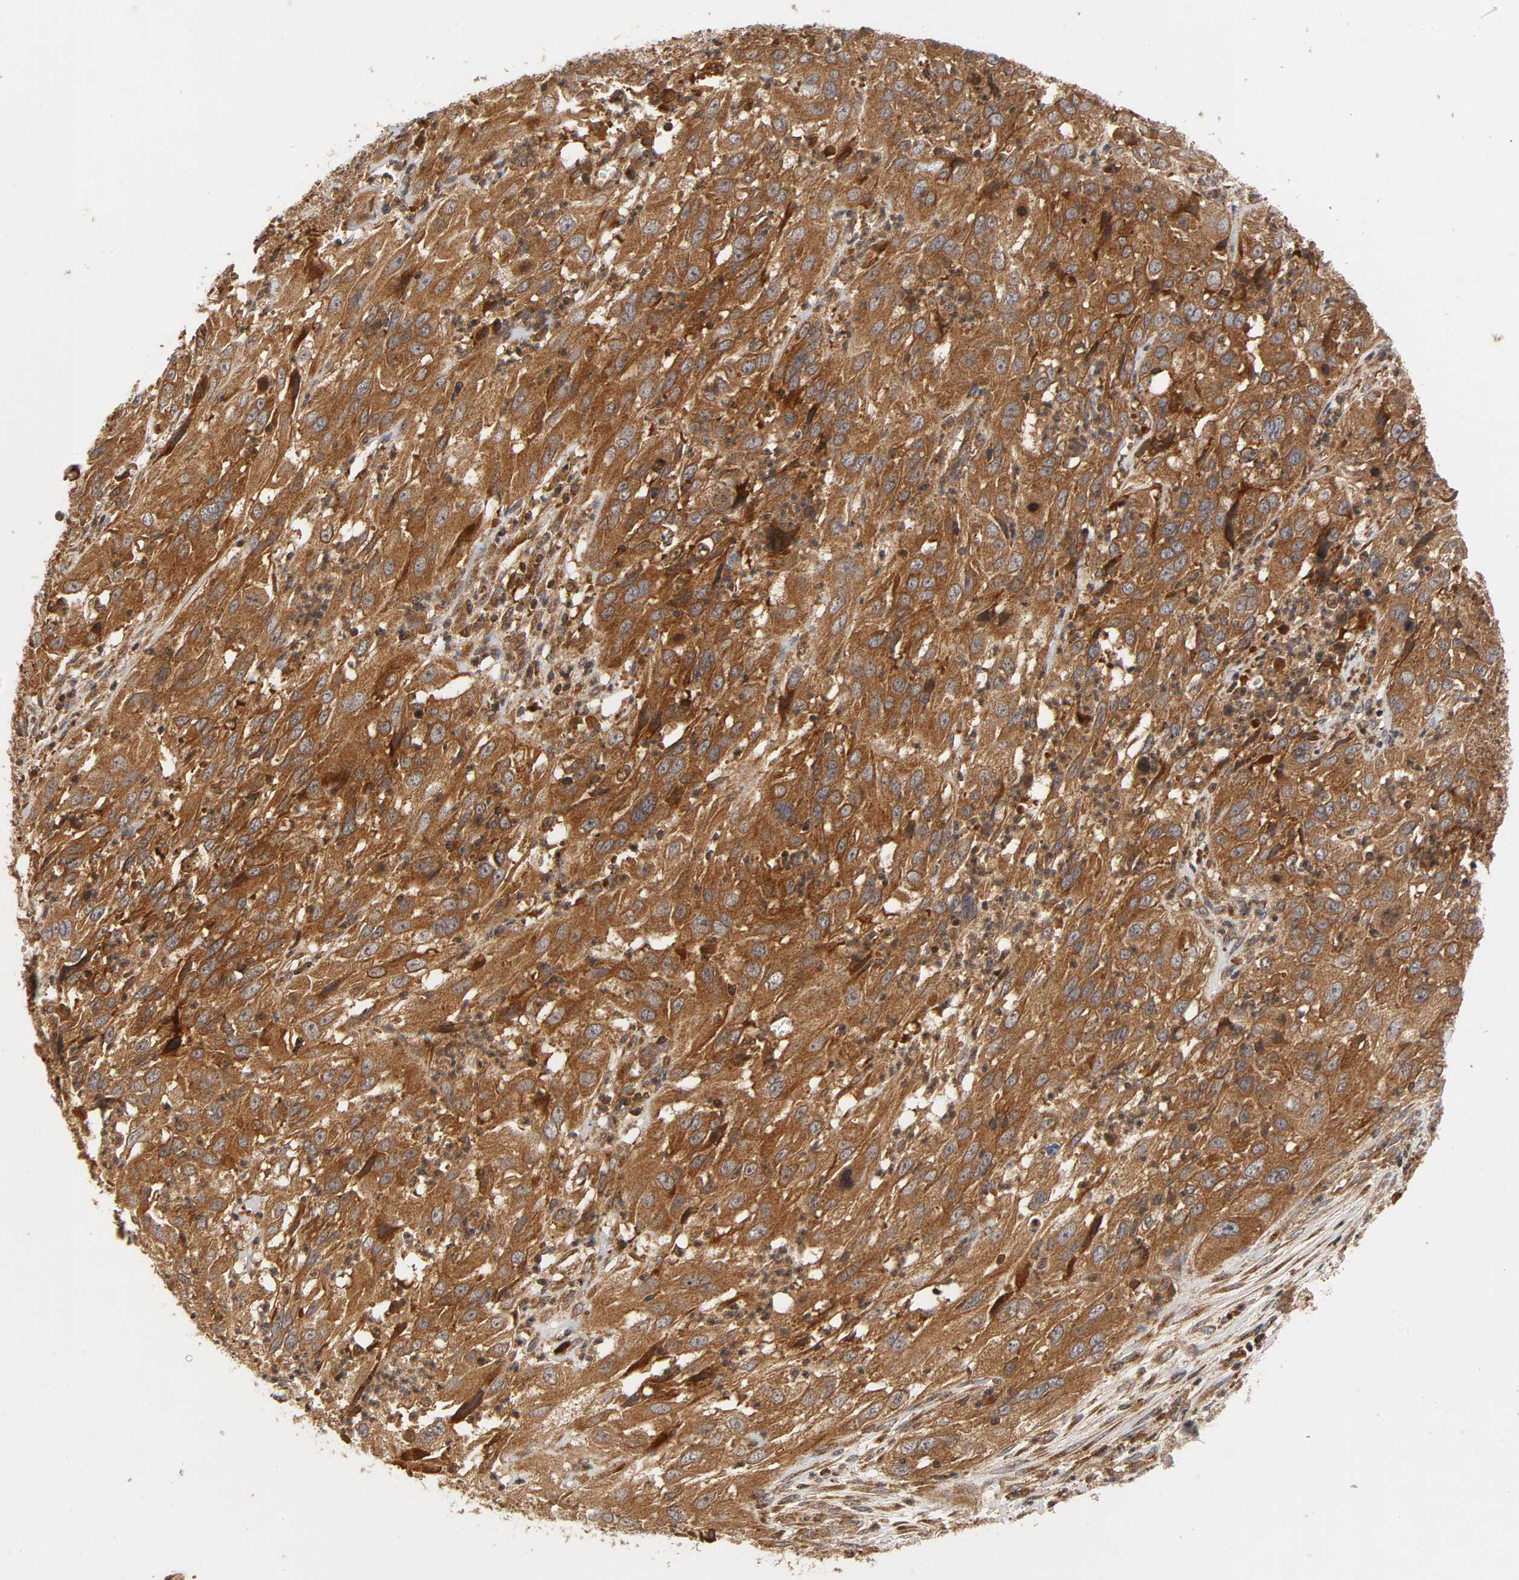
{"staining": {"intensity": "strong", "quantity": ">75%", "location": "cytoplasmic/membranous"}, "tissue": "cervical cancer", "cell_type": "Tumor cells", "image_type": "cancer", "snomed": [{"axis": "morphology", "description": "Squamous cell carcinoma, NOS"}, {"axis": "topography", "description": "Cervix"}], "caption": "Immunohistochemical staining of cervical cancer (squamous cell carcinoma) displays high levels of strong cytoplasmic/membranous expression in about >75% of tumor cells.", "gene": "IKBKB", "patient": {"sex": "female", "age": 32}}